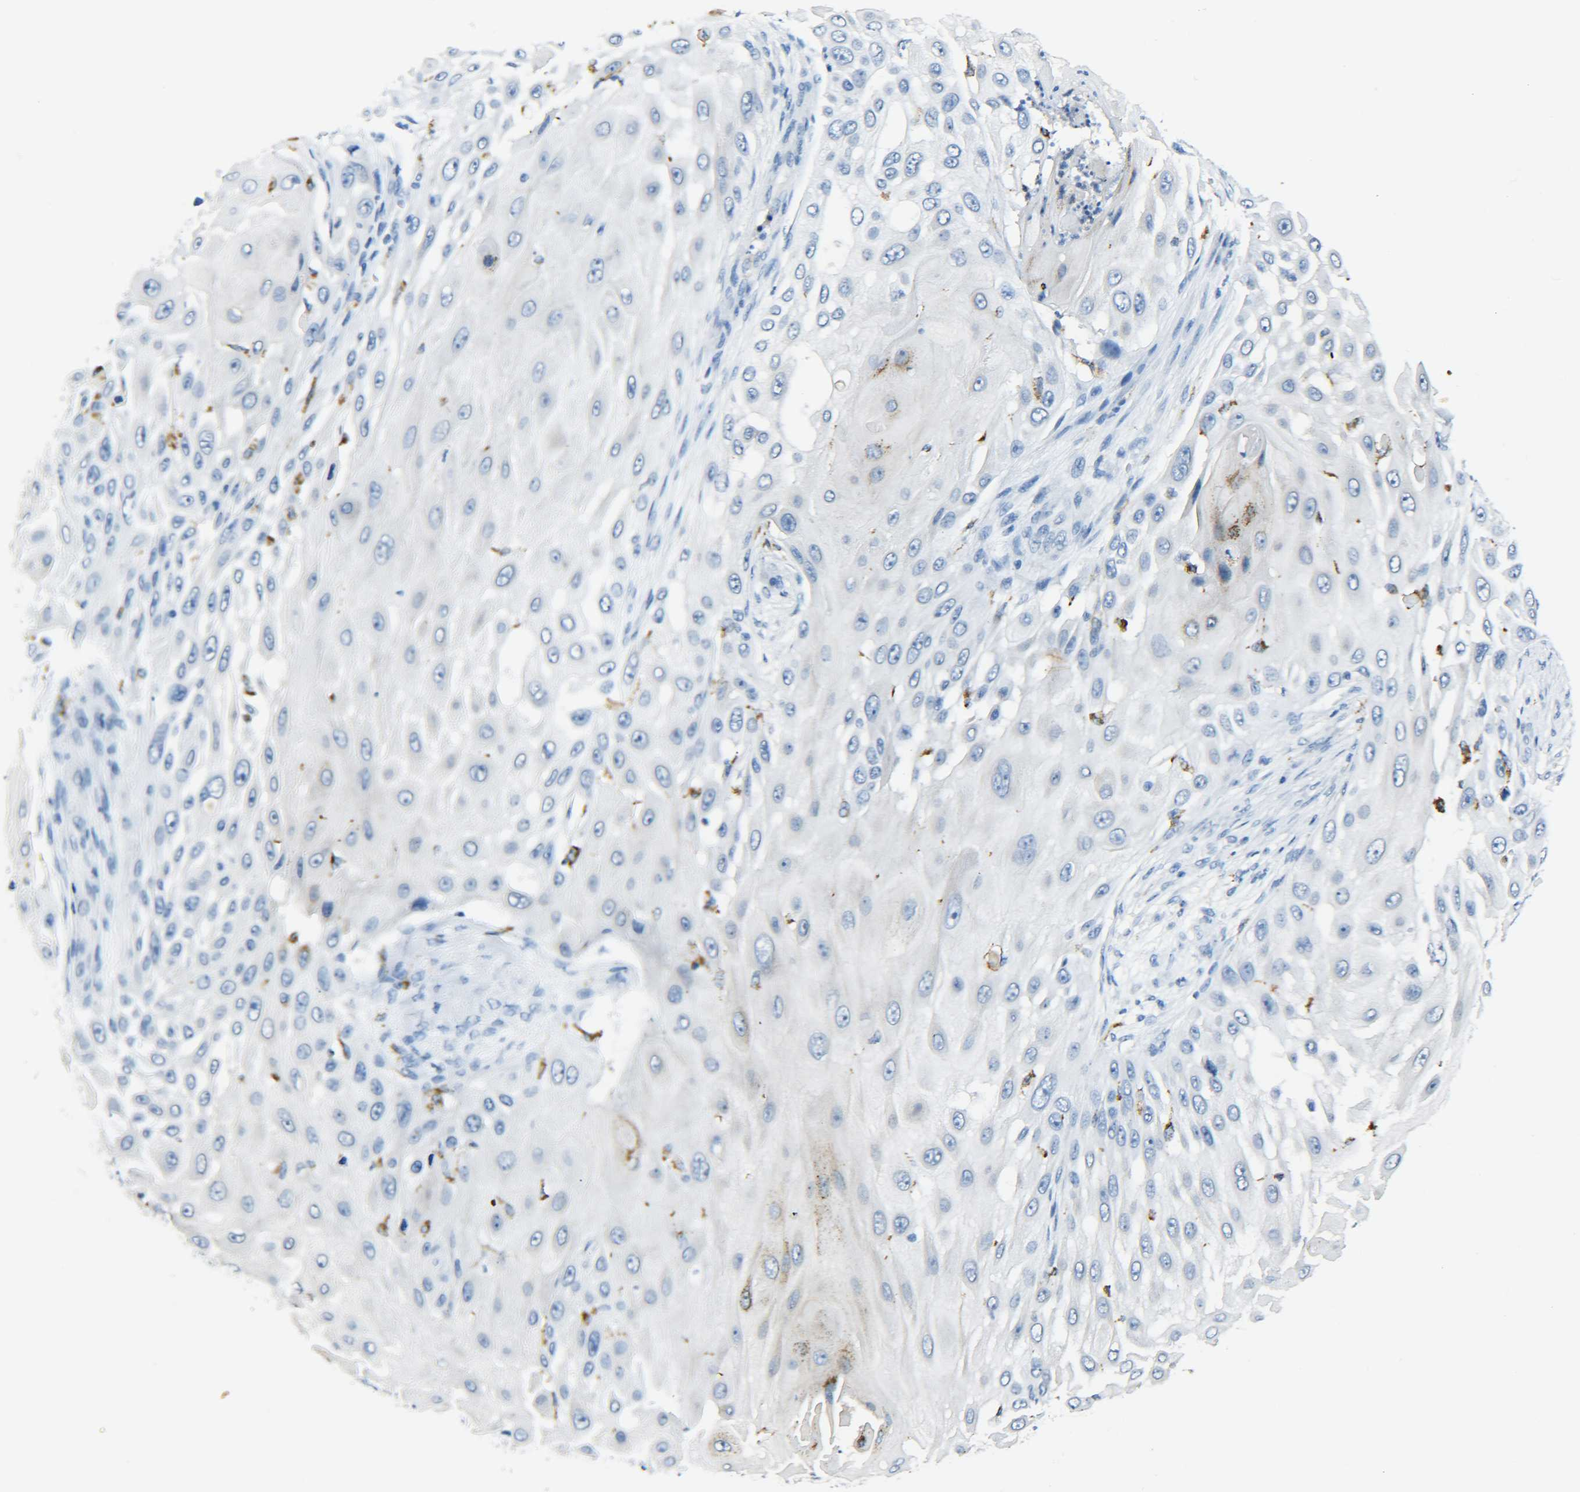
{"staining": {"intensity": "moderate", "quantity": "<25%", "location": "cytoplasmic/membranous"}, "tissue": "skin cancer", "cell_type": "Tumor cells", "image_type": "cancer", "snomed": [{"axis": "morphology", "description": "Squamous cell carcinoma, NOS"}, {"axis": "topography", "description": "Skin"}], "caption": "About <25% of tumor cells in skin cancer show moderate cytoplasmic/membranous protein expression as visualized by brown immunohistochemical staining.", "gene": "C15orf48", "patient": {"sex": "female", "age": 44}}